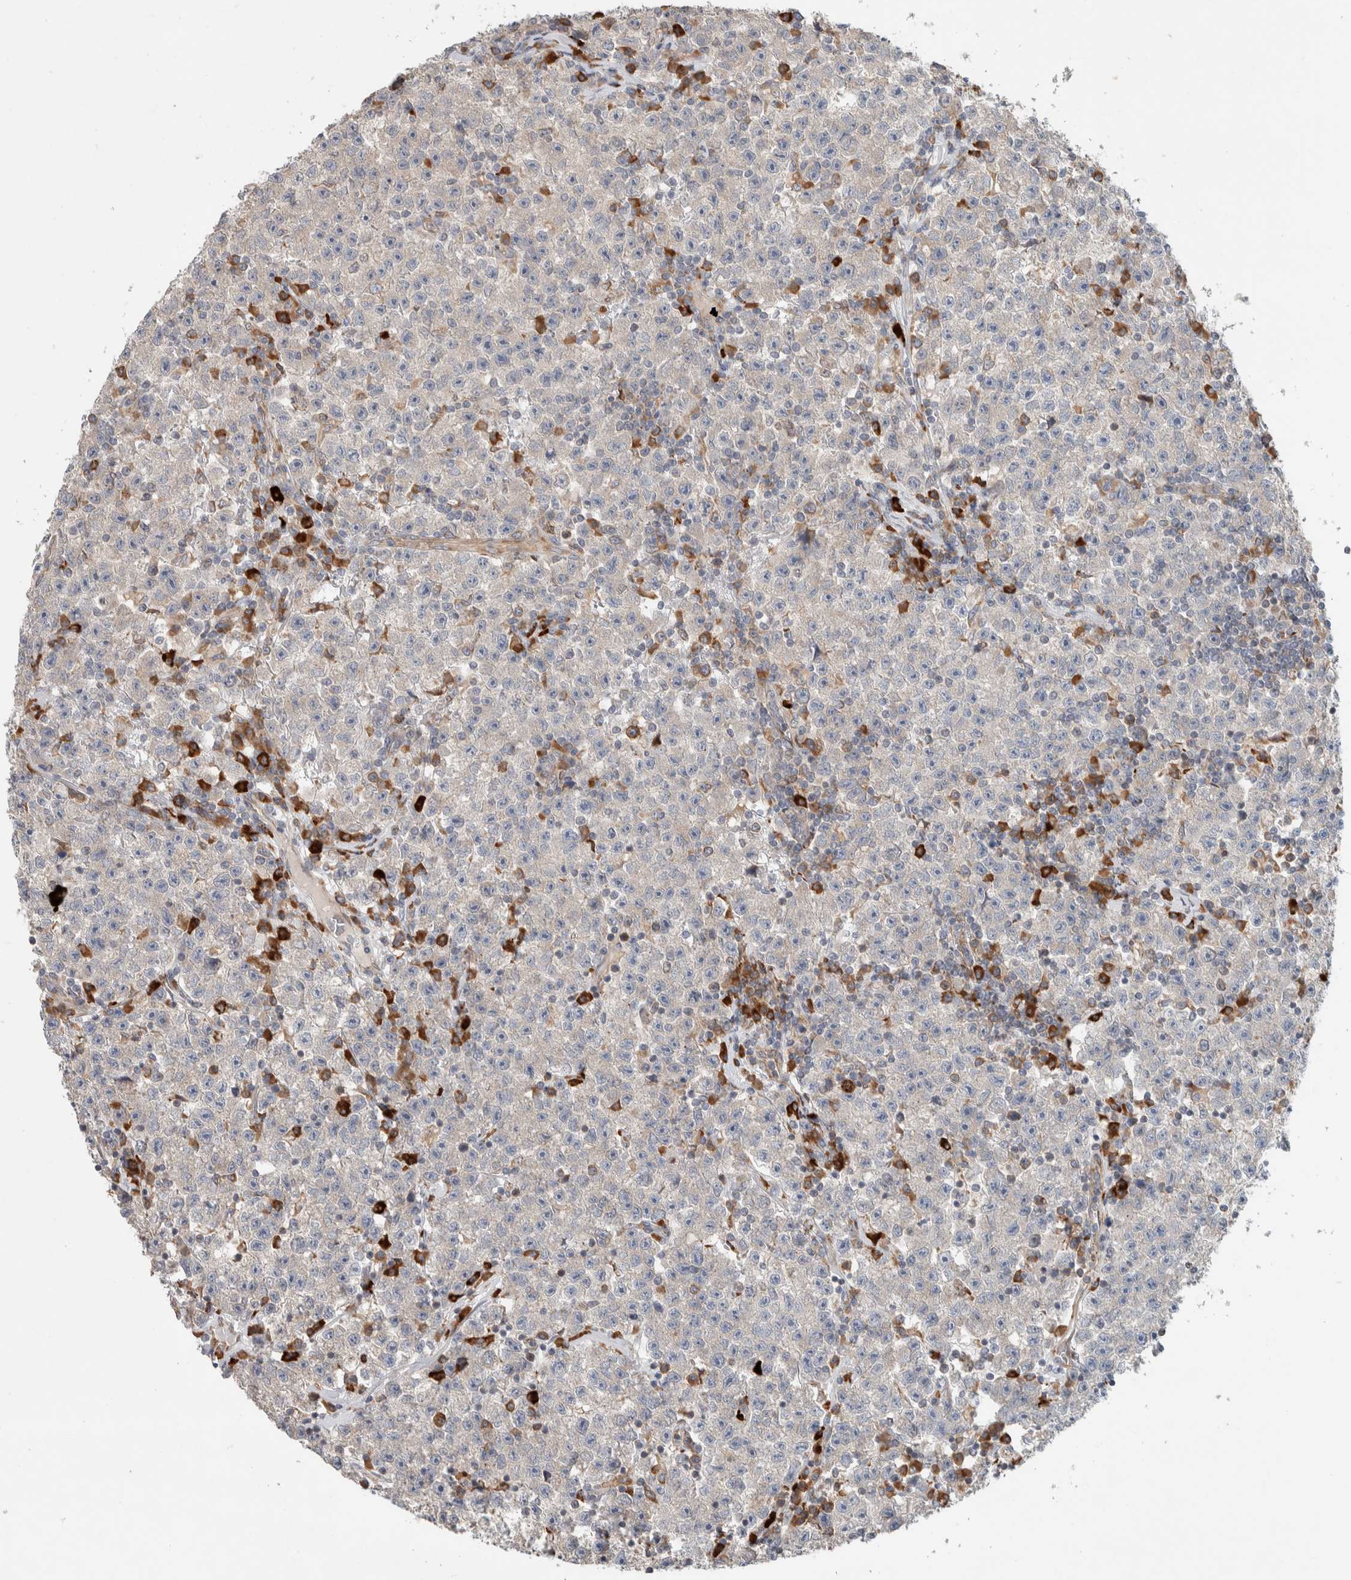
{"staining": {"intensity": "negative", "quantity": "none", "location": "none"}, "tissue": "testis cancer", "cell_type": "Tumor cells", "image_type": "cancer", "snomed": [{"axis": "morphology", "description": "Seminoma, NOS"}, {"axis": "topography", "description": "Testis"}], "caption": "This image is of testis seminoma stained with IHC to label a protein in brown with the nuclei are counter-stained blue. There is no expression in tumor cells.", "gene": "ADCY8", "patient": {"sex": "male", "age": 22}}